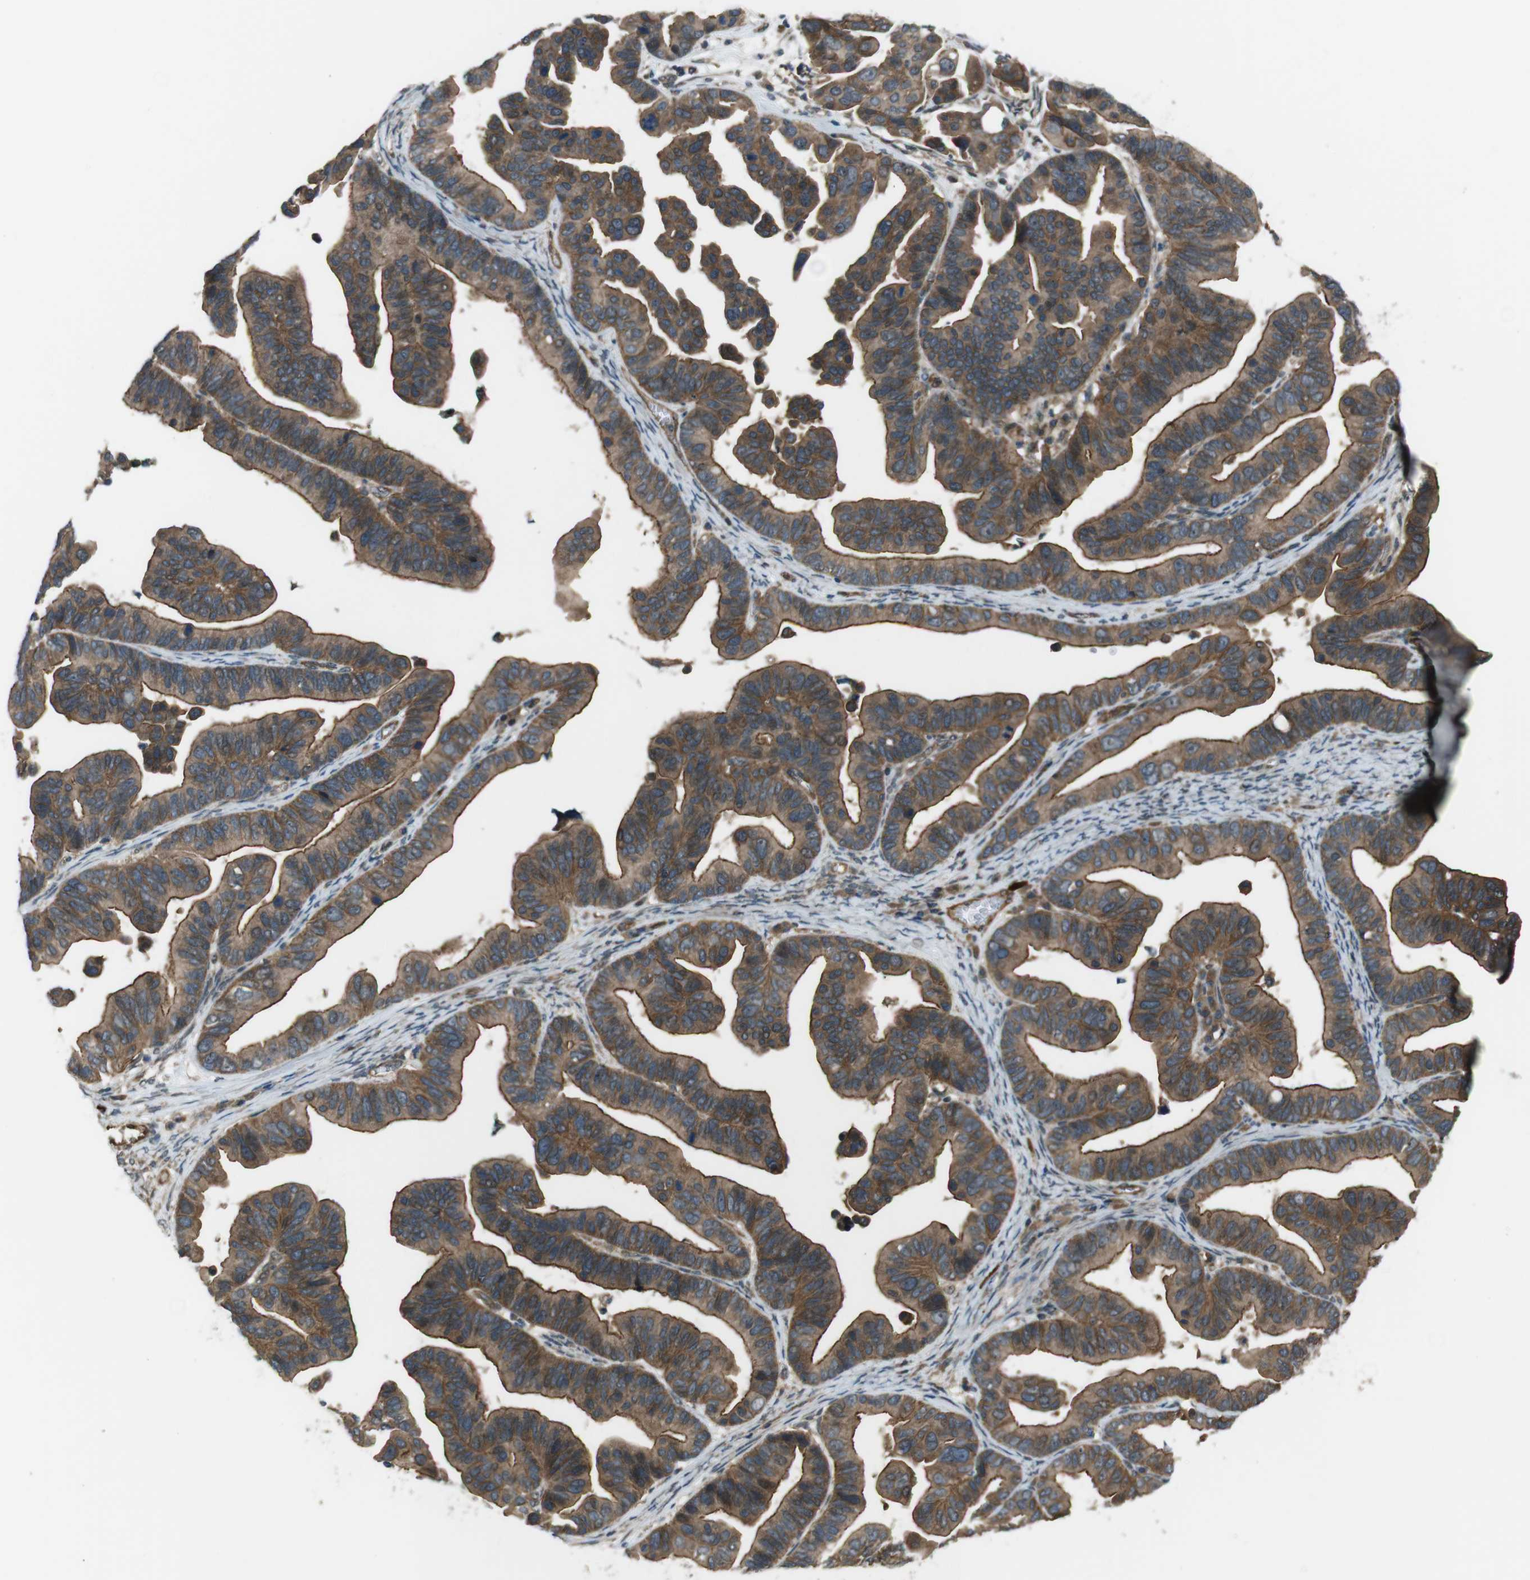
{"staining": {"intensity": "moderate", "quantity": ">75%", "location": "cytoplasmic/membranous"}, "tissue": "ovarian cancer", "cell_type": "Tumor cells", "image_type": "cancer", "snomed": [{"axis": "morphology", "description": "Cystadenocarcinoma, serous, NOS"}, {"axis": "topography", "description": "Ovary"}], "caption": "High-magnification brightfield microscopy of ovarian cancer (serous cystadenocarcinoma) stained with DAB (brown) and counterstained with hematoxylin (blue). tumor cells exhibit moderate cytoplasmic/membranous positivity is seen in about>75% of cells.", "gene": "TIAM2", "patient": {"sex": "female", "age": 56}}